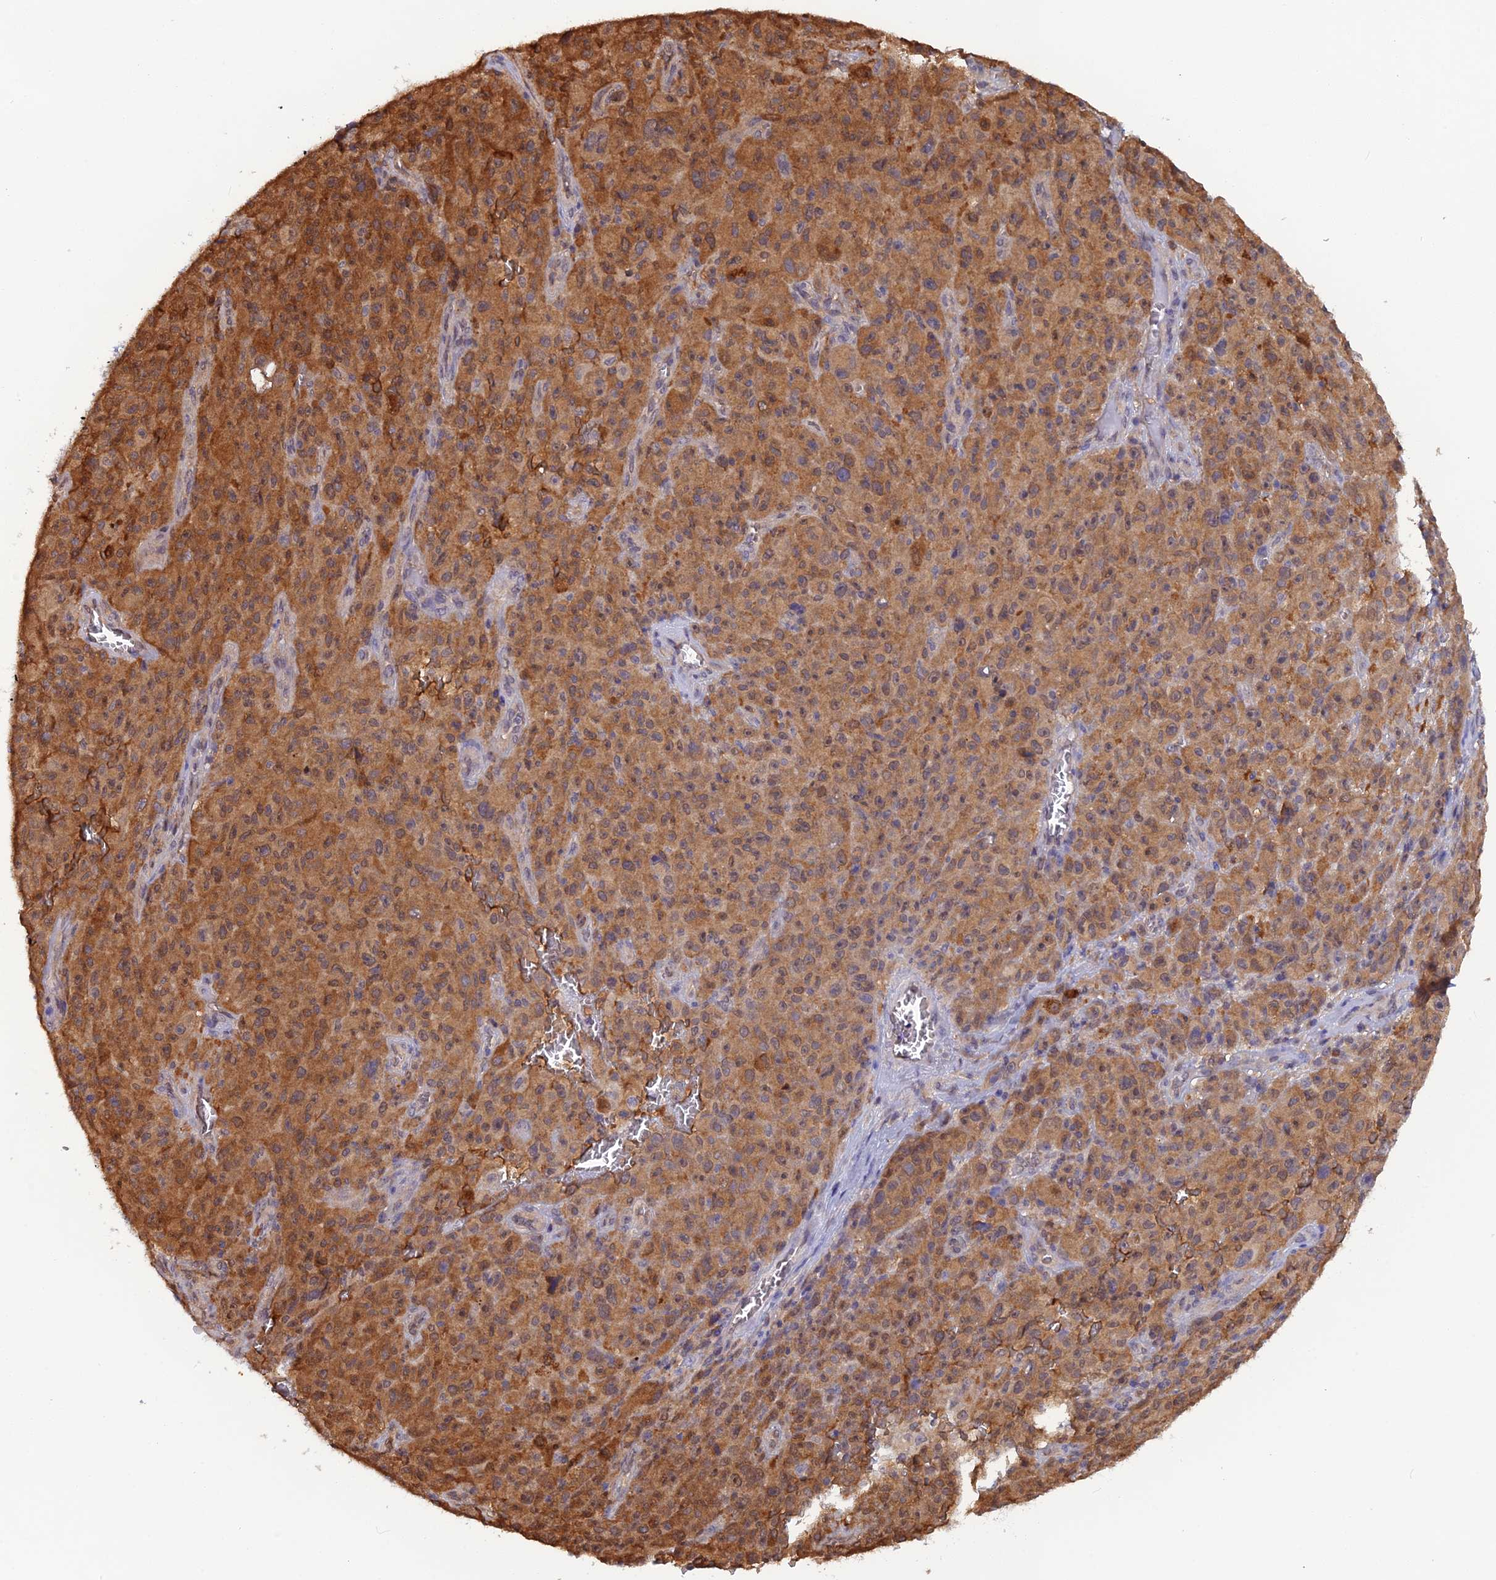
{"staining": {"intensity": "moderate", "quantity": ">75%", "location": "cytoplasmic/membranous,nuclear"}, "tissue": "melanoma", "cell_type": "Tumor cells", "image_type": "cancer", "snomed": [{"axis": "morphology", "description": "Malignant melanoma, NOS"}, {"axis": "topography", "description": "Skin"}], "caption": "The image exhibits a brown stain indicating the presence of a protein in the cytoplasmic/membranous and nuclear of tumor cells in malignant melanoma. The protein is shown in brown color, while the nuclei are stained blue.", "gene": "HINT1", "patient": {"sex": "female", "age": 82}}